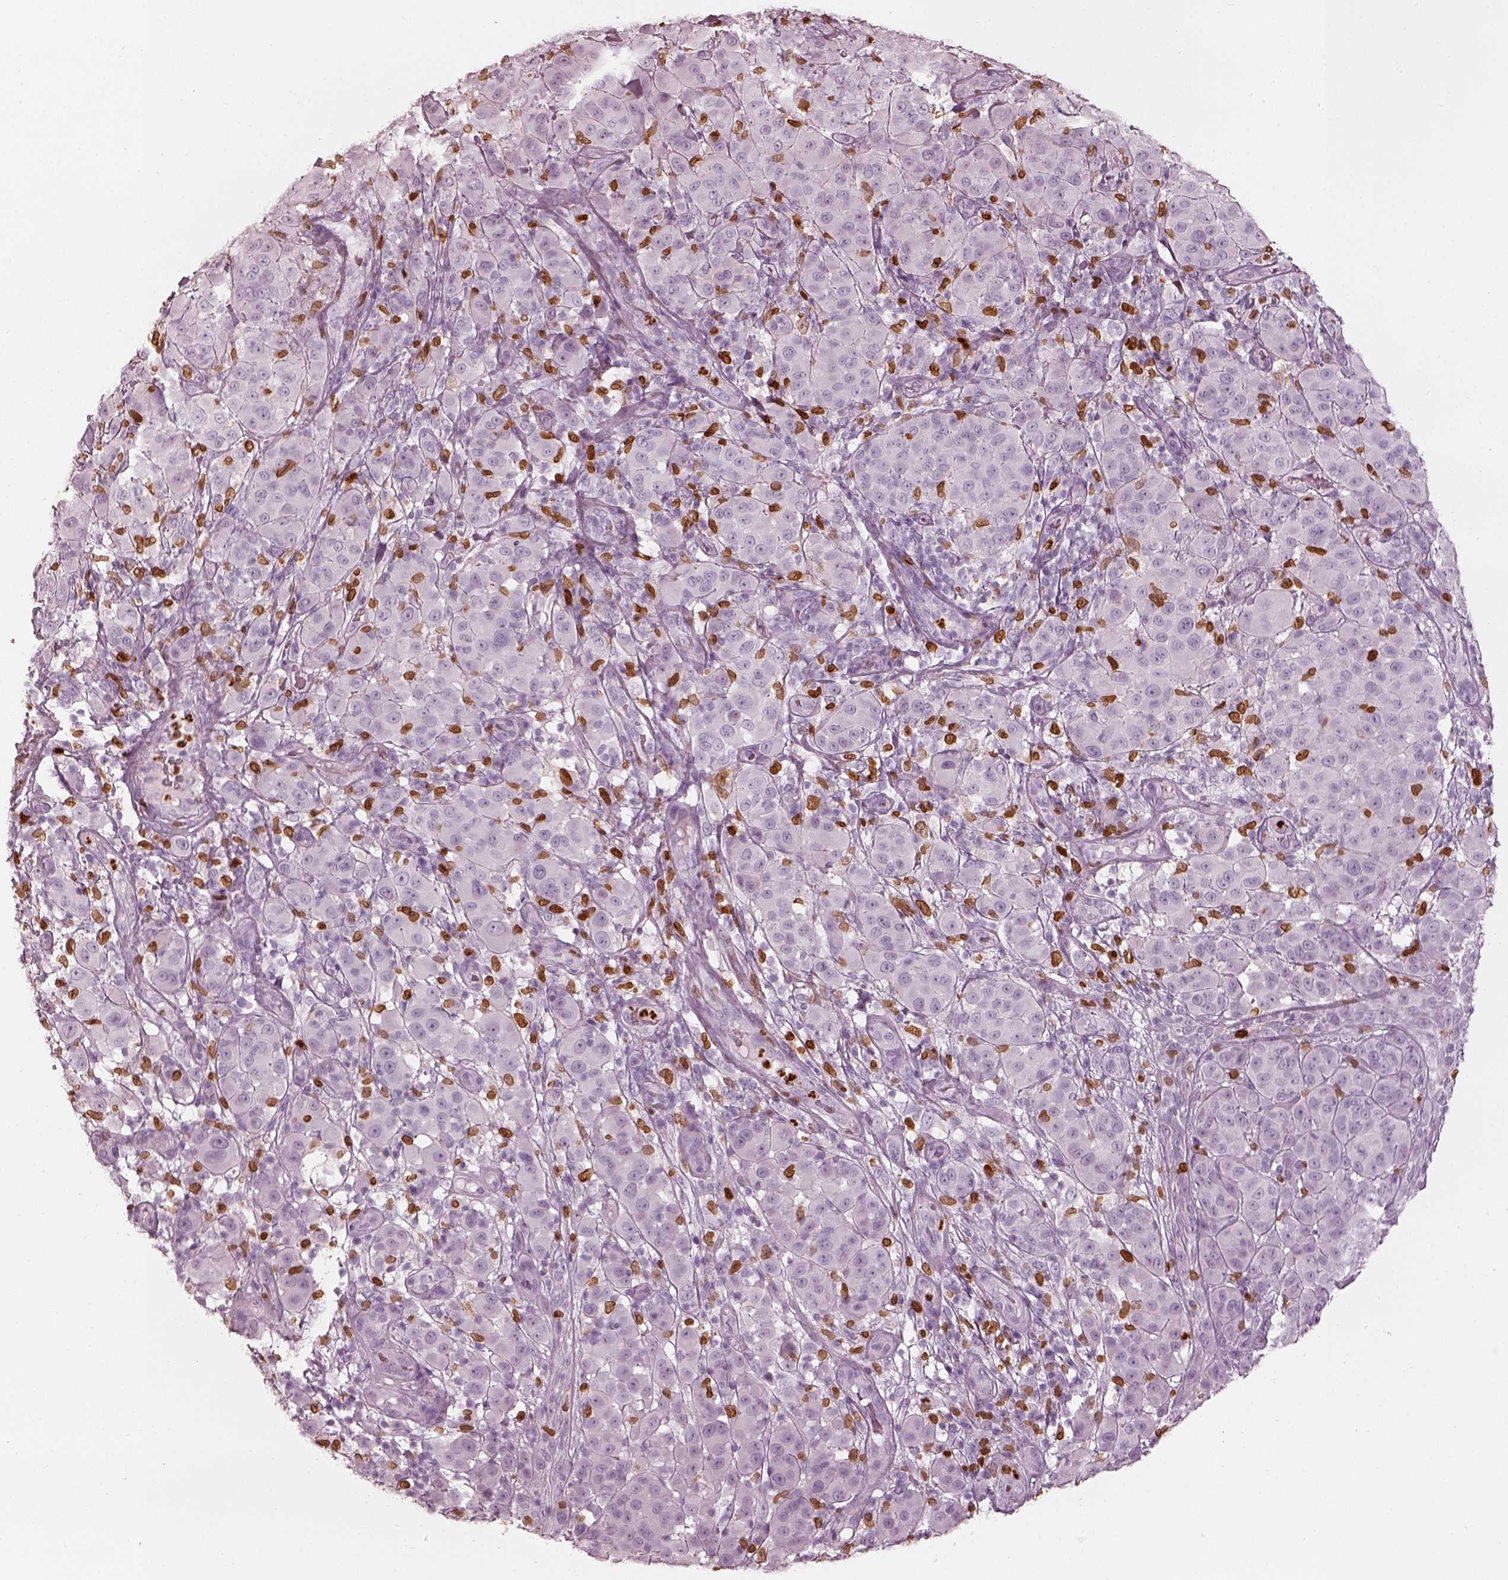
{"staining": {"intensity": "negative", "quantity": "none", "location": "none"}, "tissue": "melanoma", "cell_type": "Tumor cells", "image_type": "cancer", "snomed": [{"axis": "morphology", "description": "Malignant melanoma, NOS"}, {"axis": "topography", "description": "Skin"}], "caption": "The photomicrograph shows no significant expression in tumor cells of malignant melanoma.", "gene": "ALOX5", "patient": {"sex": "female", "age": 87}}